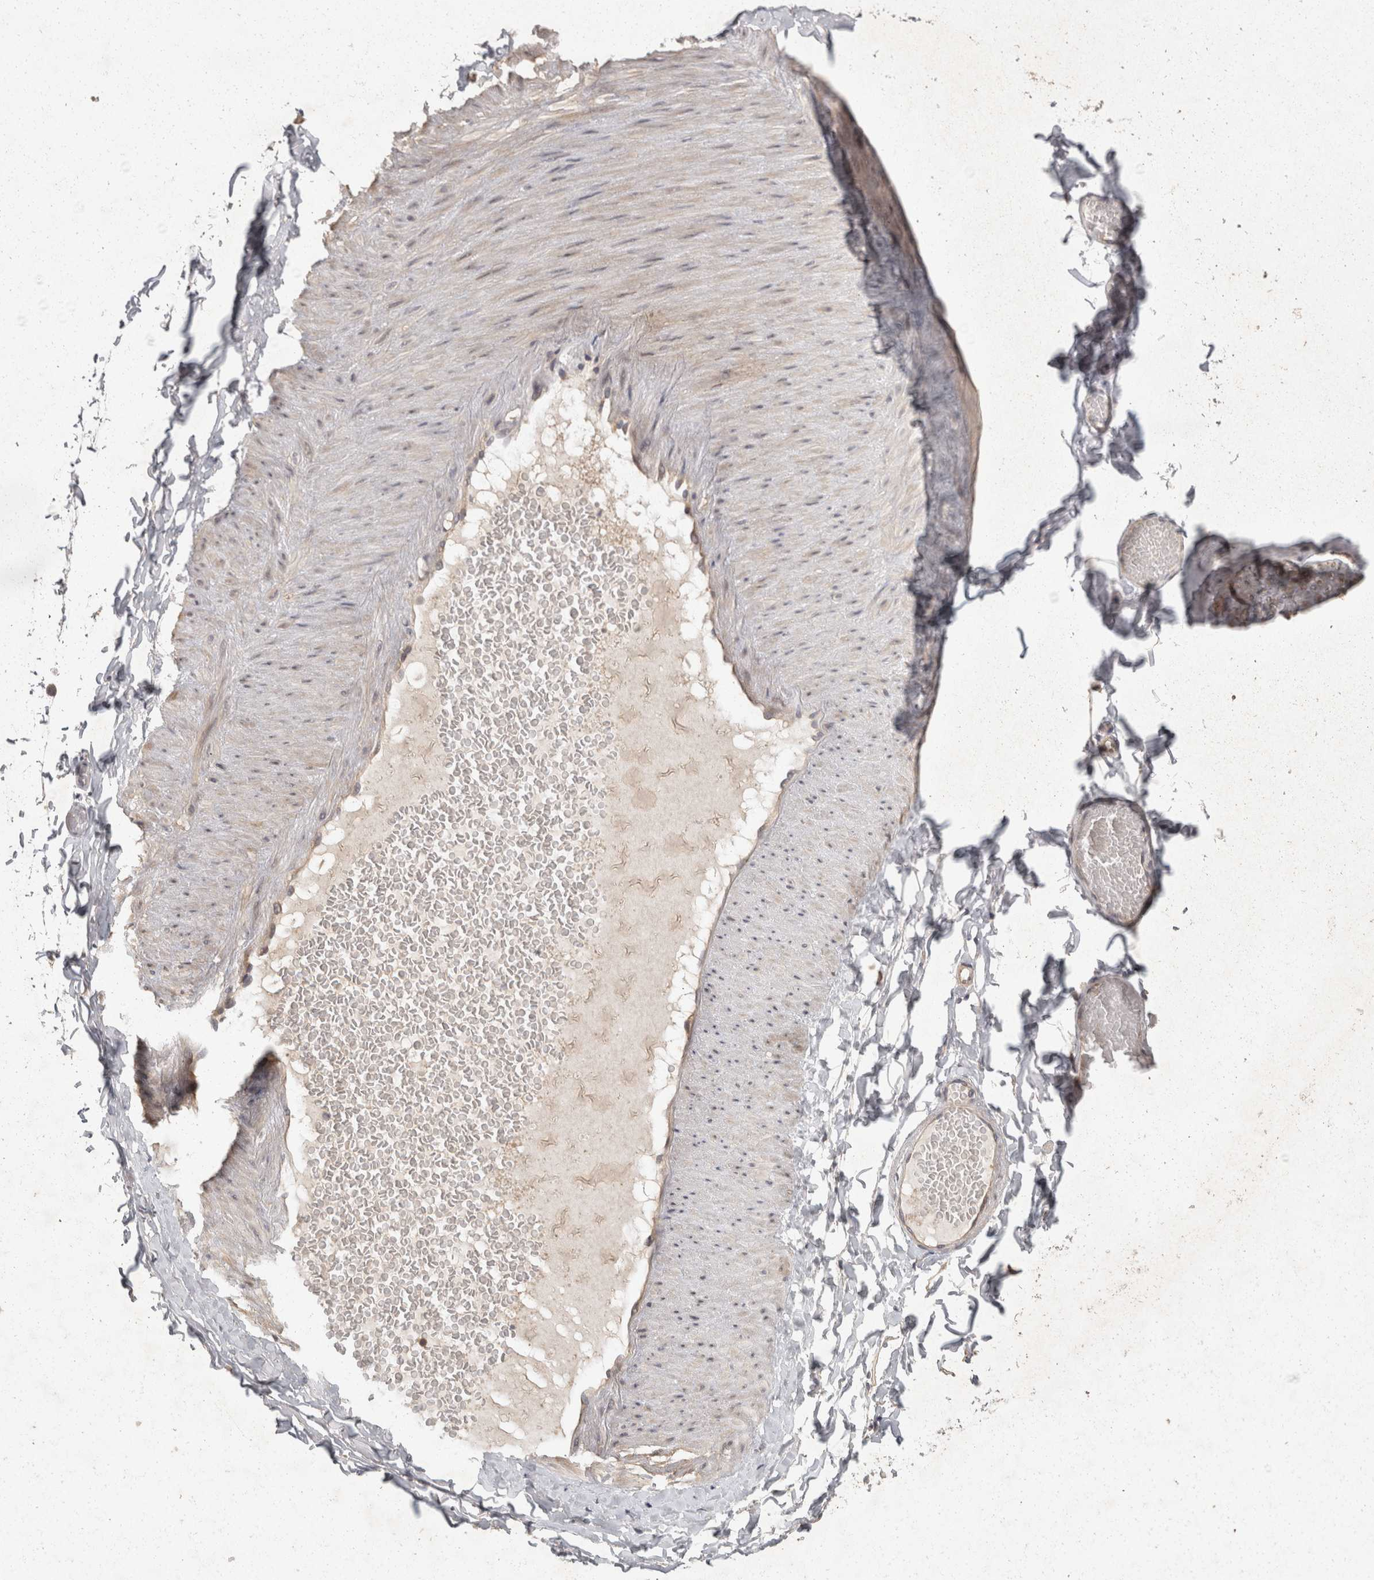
{"staining": {"intensity": "weak", "quantity": ">75%", "location": "cytoplasmic/membranous"}, "tissue": "adipose tissue", "cell_type": "Adipocytes", "image_type": "normal", "snomed": [{"axis": "morphology", "description": "Normal tissue, NOS"}, {"axis": "topography", "description": "Adipose tissue"}, {"axis": "topography", "description": "Vascular tissue"}, {"axis": "topography", "description": "Peripheral nerve tissue"}], "caption": "A histopathology image showing weak cytoplasmic/membranous staining in approximately >75% of adipocytes in benign adipose tissue, as visualized by brown immunohistochemical staining.", "gene": "ACAT2", "patient": {"sex": "male", "age": 25}}